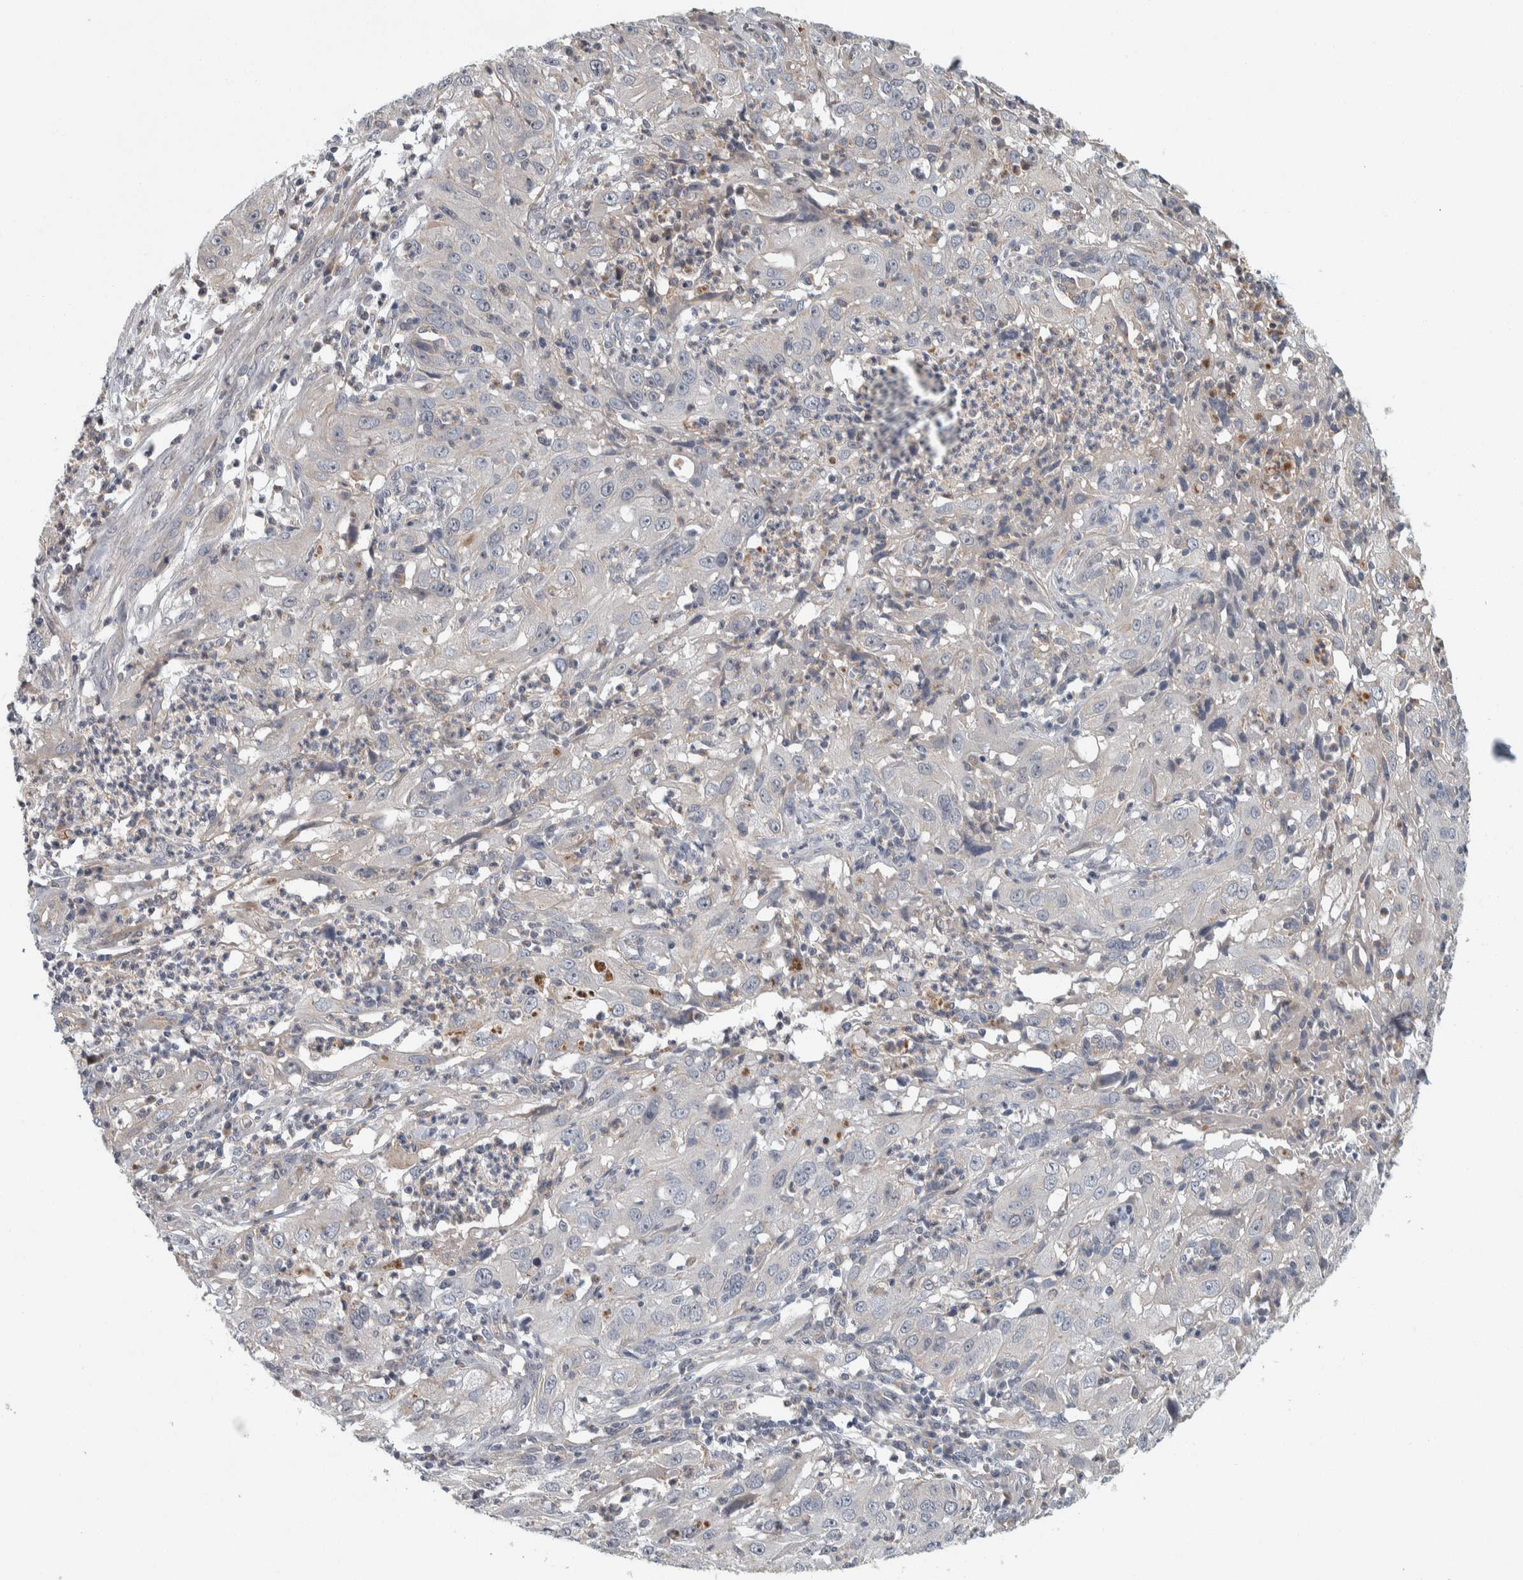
{"staining": {"intensity": "negative", "quantity": "none", "location": "none"}, "tissue": "cervical cancer", "cell_type": "Tumor cells", "image_type": "cancer", "snomed": [{"axis": "morphology", "description": "Squamous cell carcinoma, NOS"}, {"axis": "topography", "description": "Cervix"}], "caption": "Immunohistochemical staining of squamous cell carcinoma (cervical) shows no significant positivity in tumor cells.", "gene": "KCNJ3", "patient": {"sex": "female", "age": 32}}